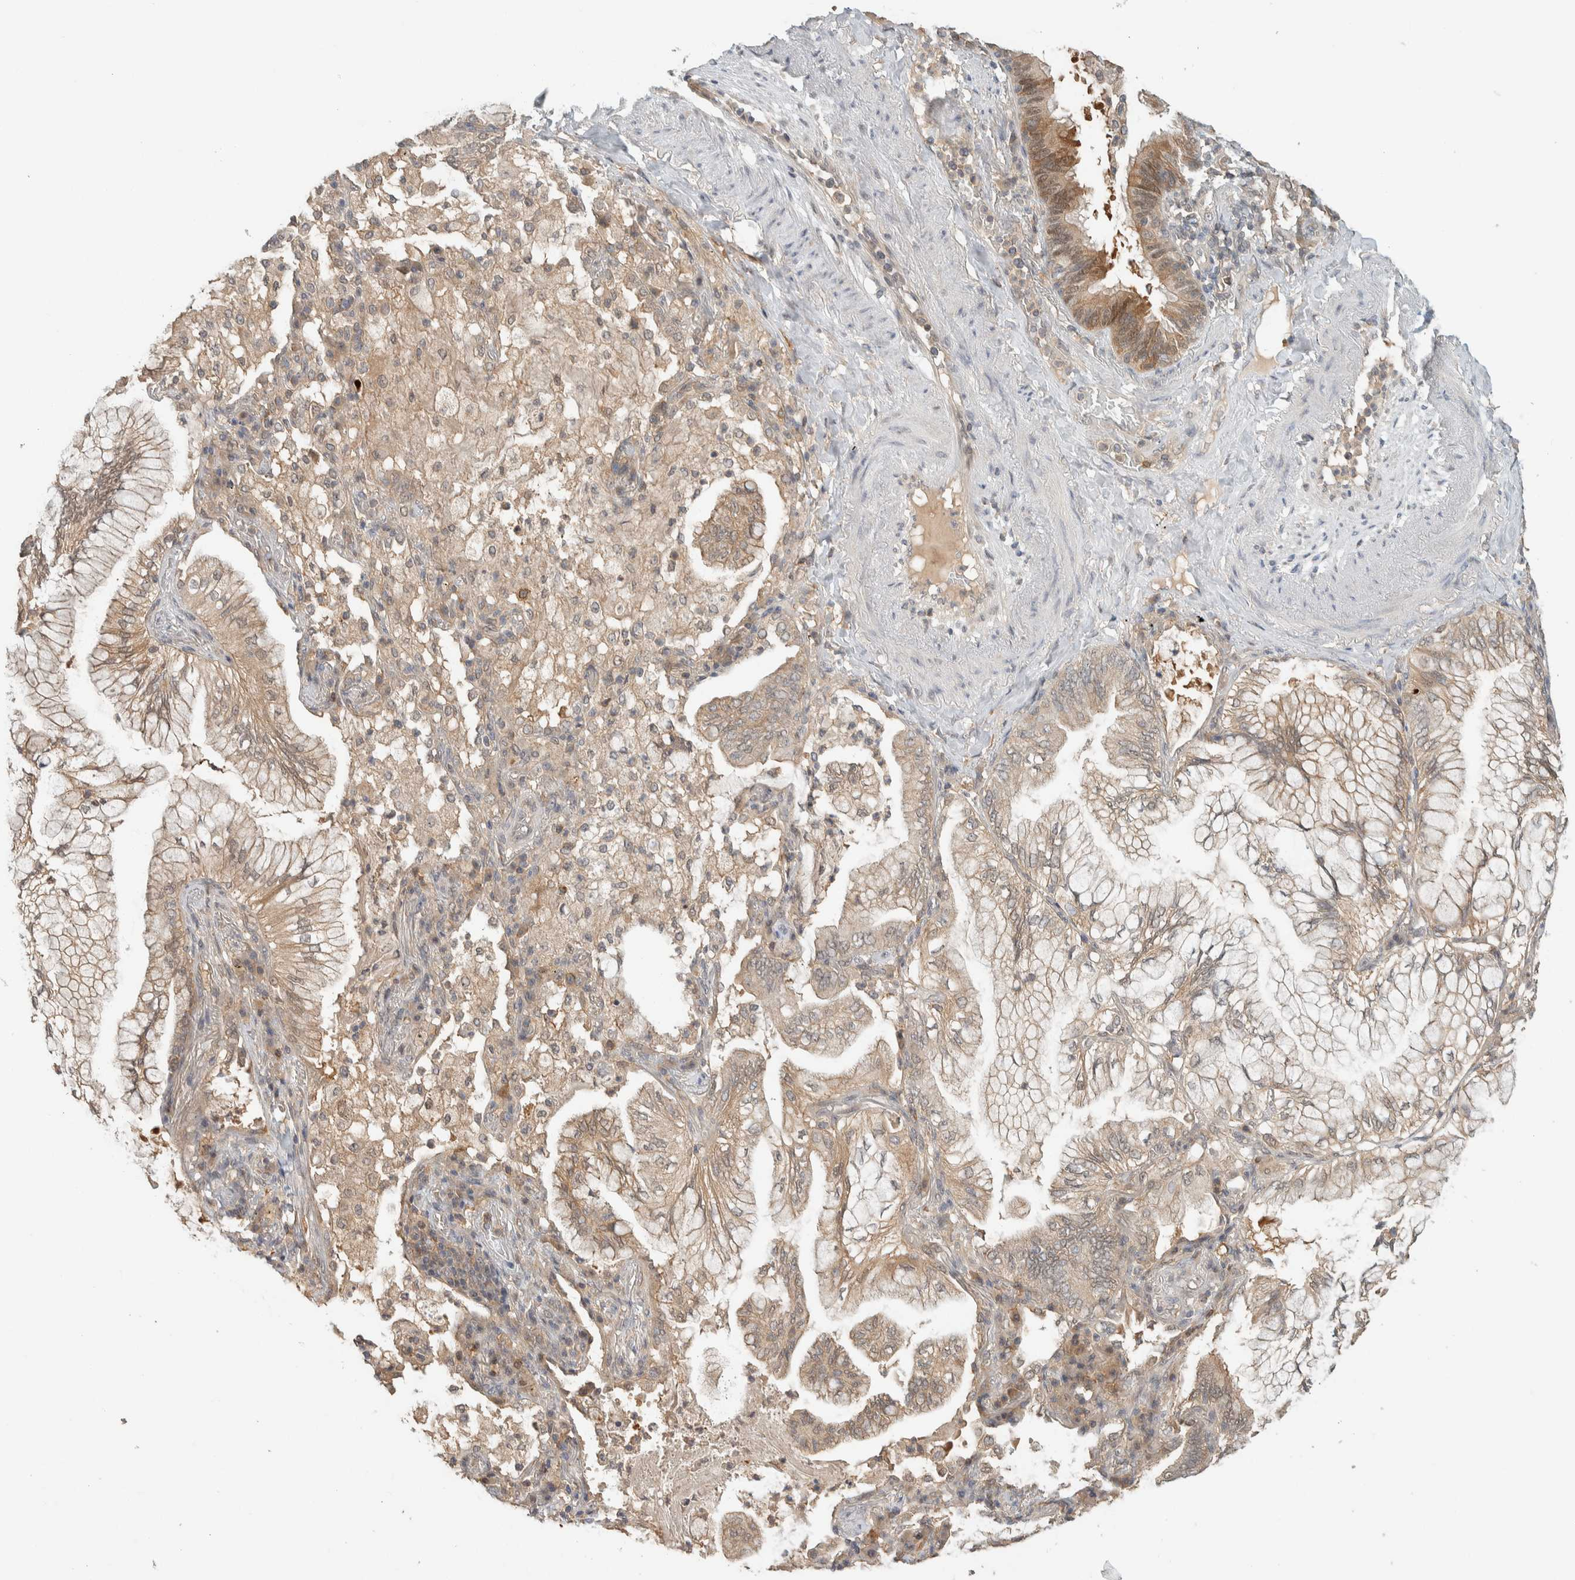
{"staining": {"intensity": "weak", "quantity": ">75%", "location": "cytoplasmic/membranous,nuclear"}, "tissue": "lung cancer", "cell_type": "Tumor cells", "image_type": "cancer", "snomed": [{"axis": "morphology", "description": "Adenocarcinoma, NOS"}, {"axis": "topography", "description": "Lung"}], "caption": "Lung cancer tissue demonstrates weak cytoplasmic/membranous and nuclear positivity in about >75% of tumor cells The staining is performed using DAB (3,3'-diaminobenzidine) brown chromogen to label protein expression. The nuclei are counter-stained blue using hematoxylin.", "gene": "ZNF567", "patient": {"sex": "female", "age": 70}}